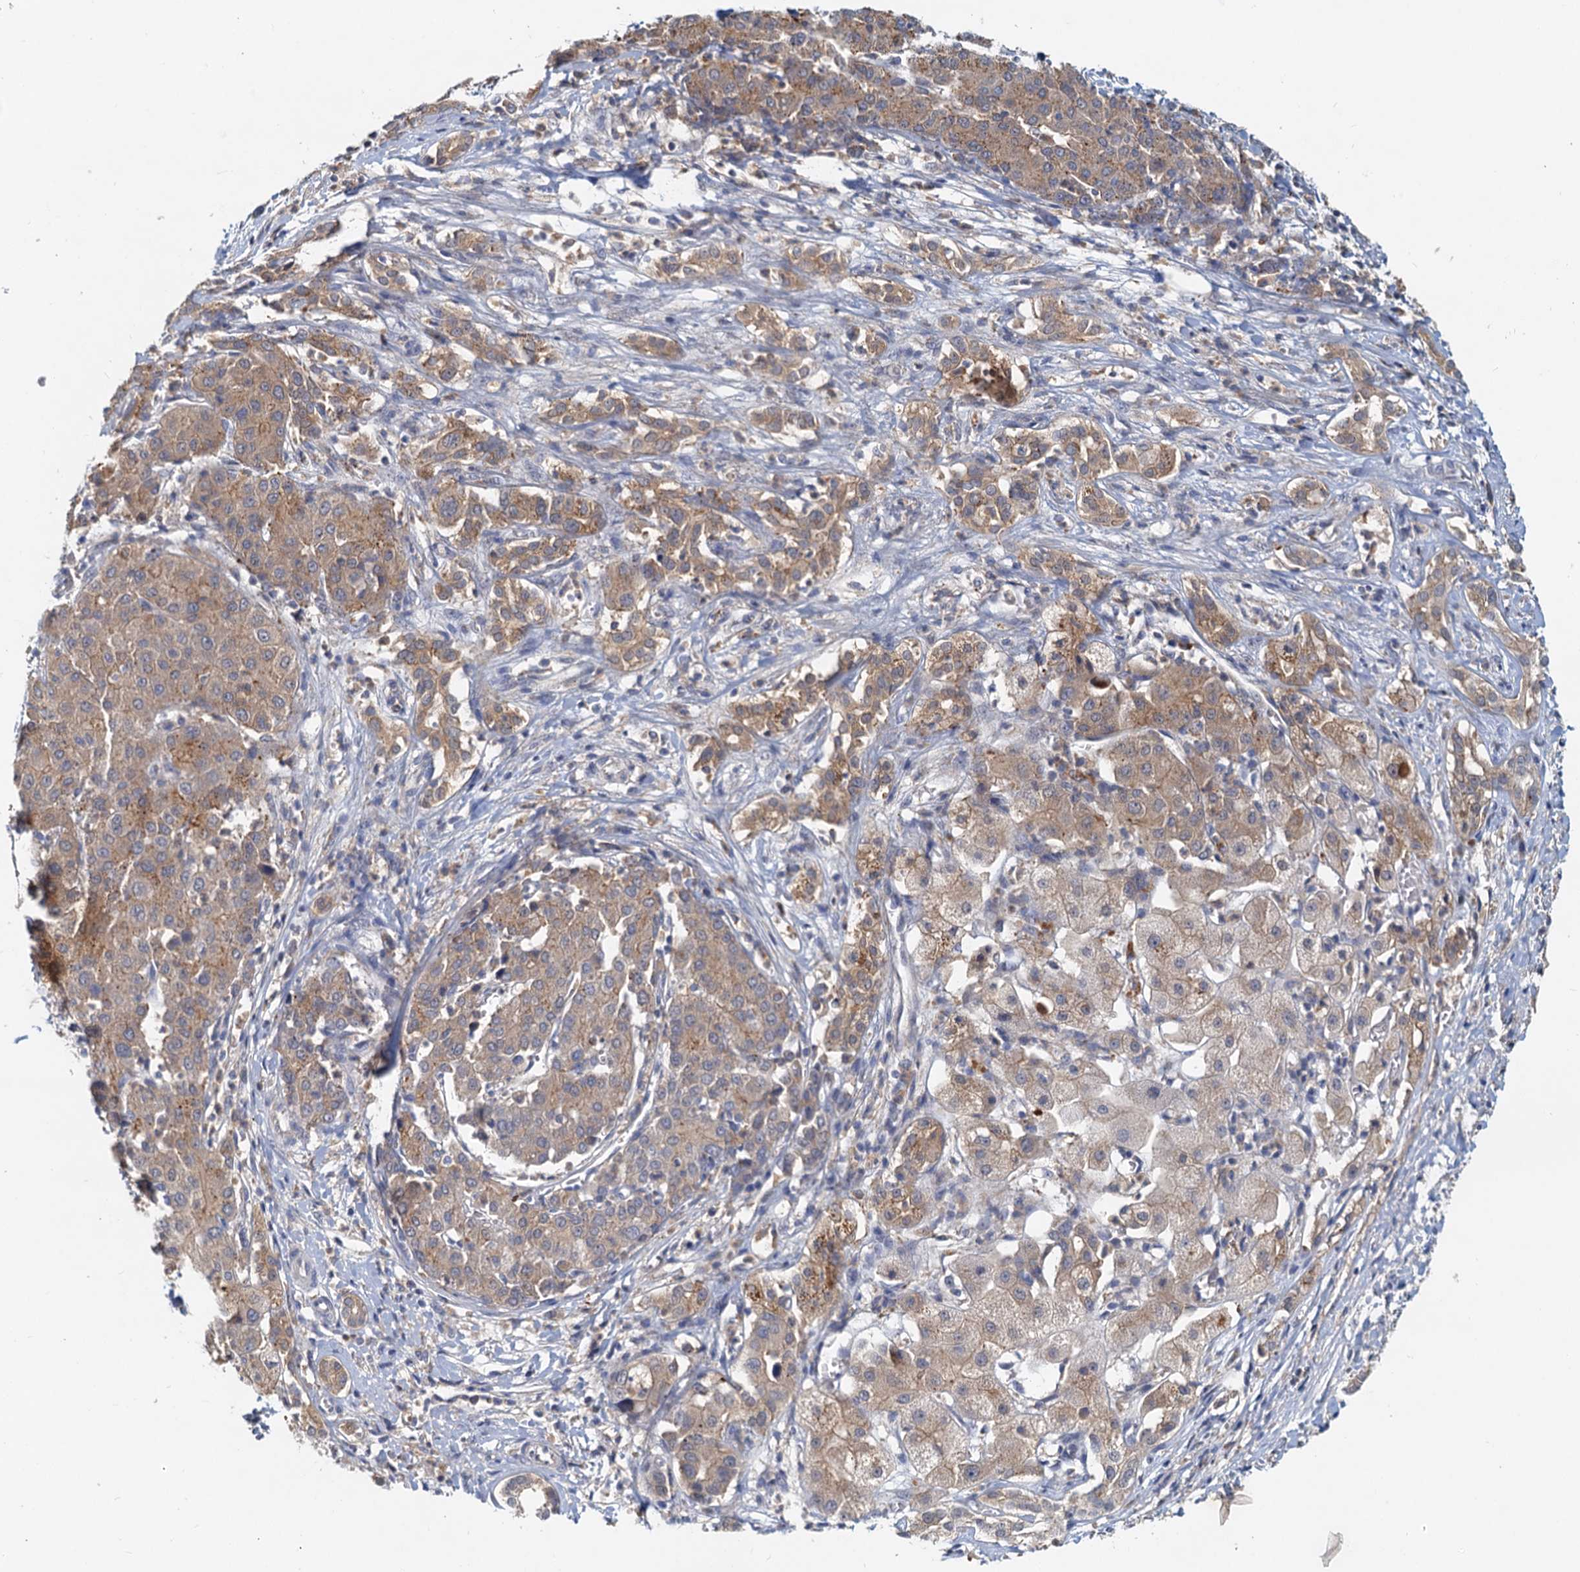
{"staining": {"intensity": "moderate", "quantity": ">75%", "location": "cytoplasmic/membranous"}, "tissue": "liver cancer", "cell_type": "Tumor cells", "image_type": "cancer", "snomed": [{"axis": "morphology", "description": "Carcinoma, Hepatocellular, NOS"}, {"axis": "topography", "description": "Liver"}], "caption": "The image reveals immunohistochemical staining of liver cancer (hepatocellular carcinoma). There is moderate cytoplasmic/membranous expression is present in about >75% of tumor cells.", "gene": "TOLLIP", "patient": {"sex": "male", "age": 65}}